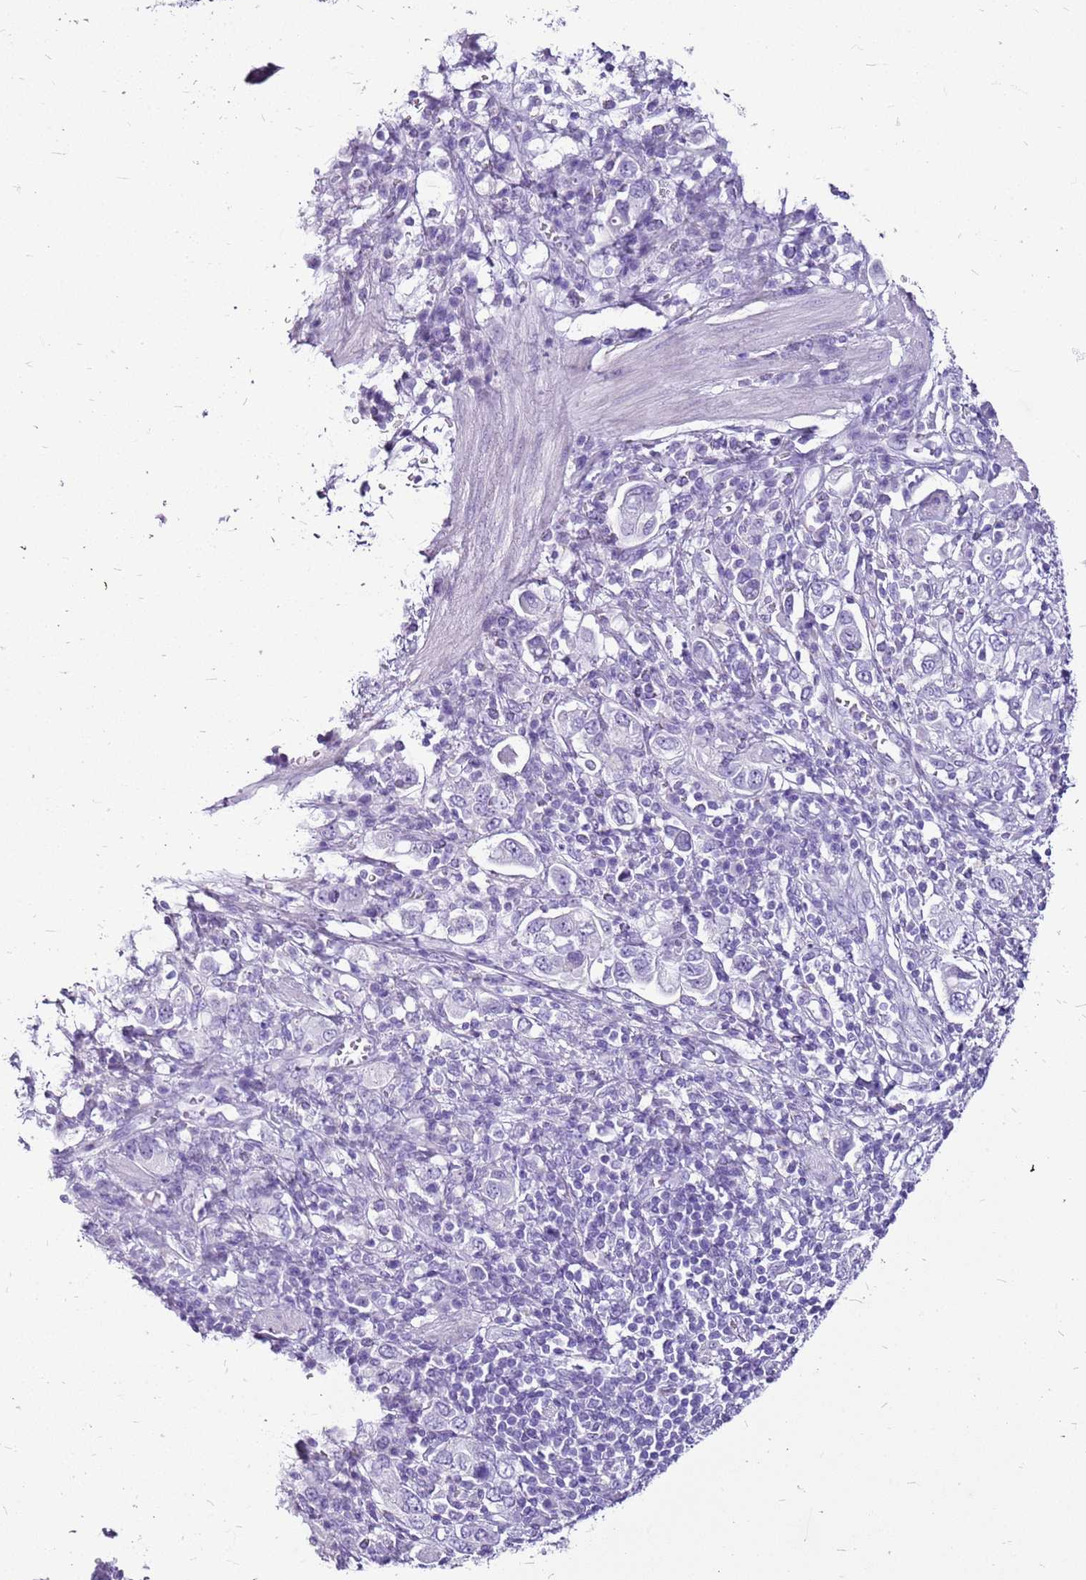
{"staining": {"intensity": "negative", "quantity": "none", "location": "none"}, "tissue": "stomach cancer", "cell_type": "Tumor cells", "image_type": "cancer", "snomed": [{"axis": "morphology", "description": "Adenocarcinoma, NOS"}, {"axis": "topography", "description": "Stomach, upper"}, {"axis": "topography", "description": "Stomach"}], "caption": "Tumor cells are negative for protein expression in human stomach cancer (adenocarcinoma).", "gene": "ACSS3", "patient": {"sex": "male", "age": 62}}